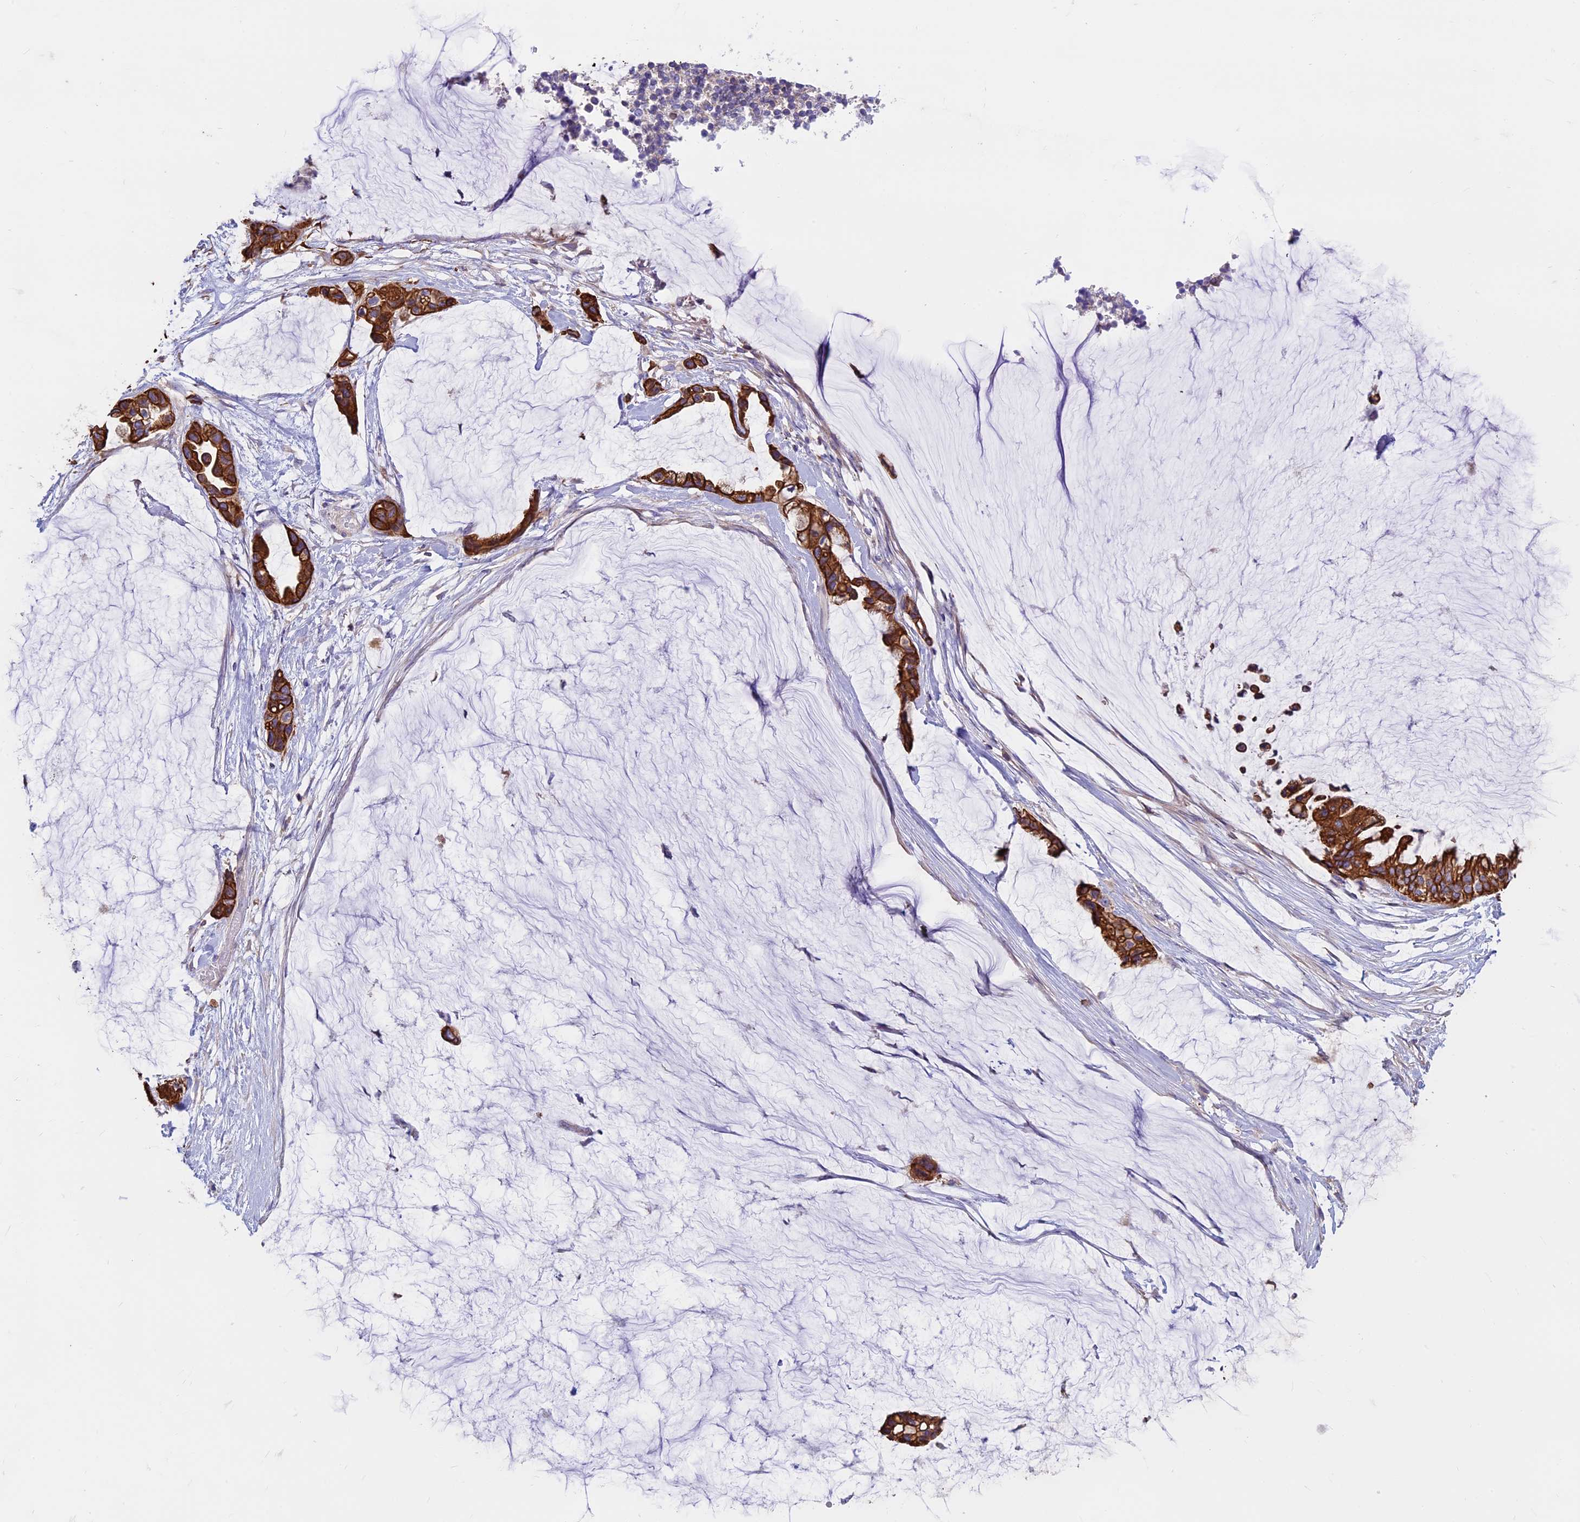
{"staining": {"intensity": "strong", "quantity": ">75%", "location": "cytoplasmic/membranous"}, "tissue": "ovarian cancer", "cell_type": "Tumor cells", "image_type": "cancer", "snomed": [{"axis": "morphology", "description": "Cystadenocarcinoma, mucinous, NOS"}, {"axis": "topography", "description": "Ovary"}], "caption": "Immunohistochemistry histopathology image of neoplastic tissue: human ovarian mucinous cystadenocarcinoma stained using immunohistochemistry shows high levels of strong protein expression localized specifically in the cytoplasmic/membranous of tumor cells, appearing as a cytoplasmic/membranous brown color.", "gene": "CDAN1", "patient": {"sex": "female", "age": 39}}